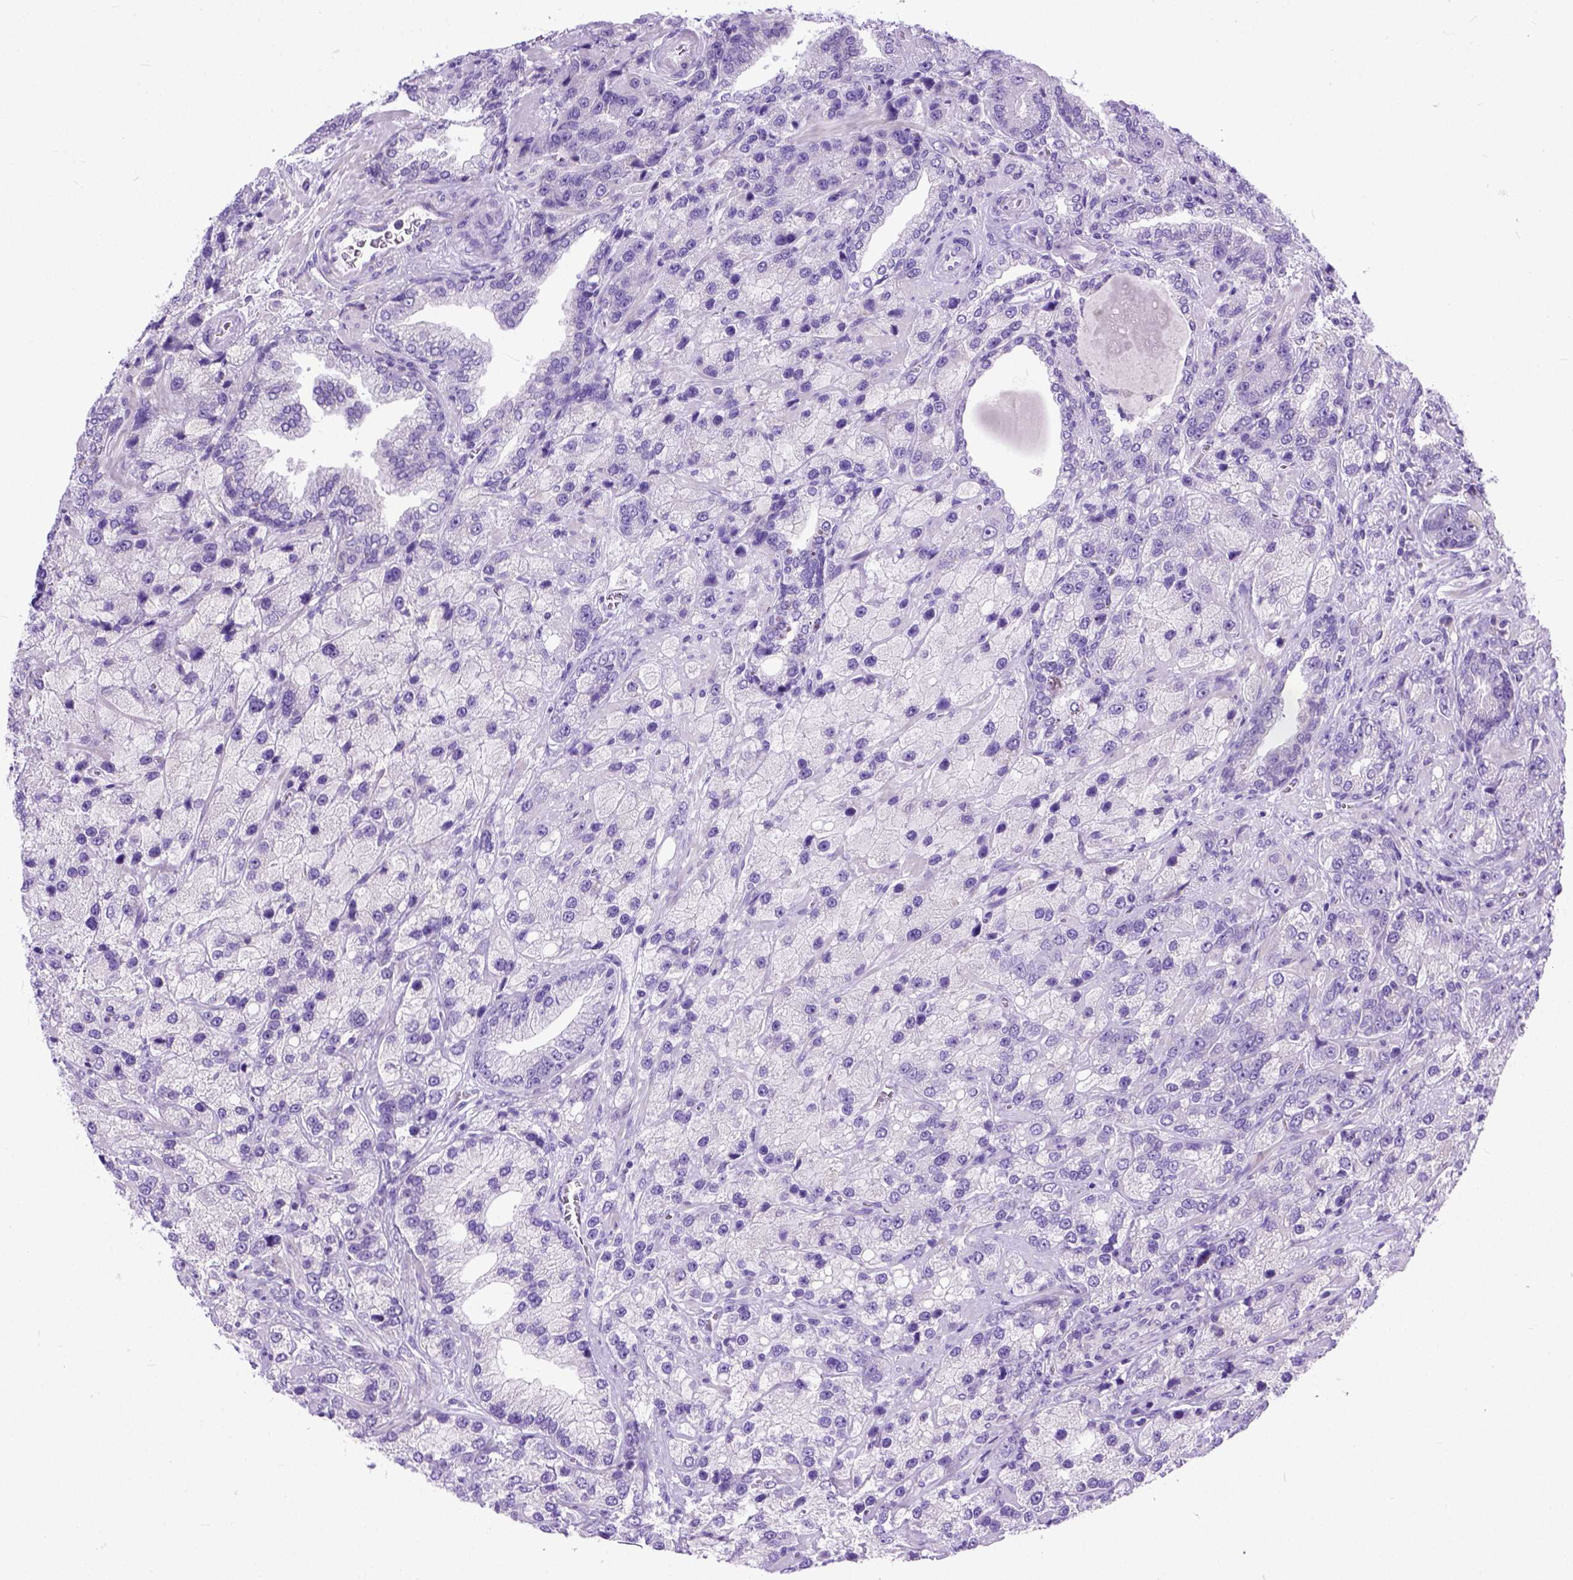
{"staining": {"intensity": "negative", "quantity": "none", "location": "none"}, "tissue": "prostate cancer", "cell_type": "Tumor cells", "image_type": "cancer", "snomed": [{"axis": "morphology", "description": "Adenocarcinoma, NOS"}, {"axis": "topography", "description": "Prostate"}], "caption": "DAB (3,3'-diaminobenzidine) immunohistochemical staining of human prostate cancer displays no significant expression in tumor cells.", "gene": "ODAD3", "patient": {"sex": "male", "age": 63}}